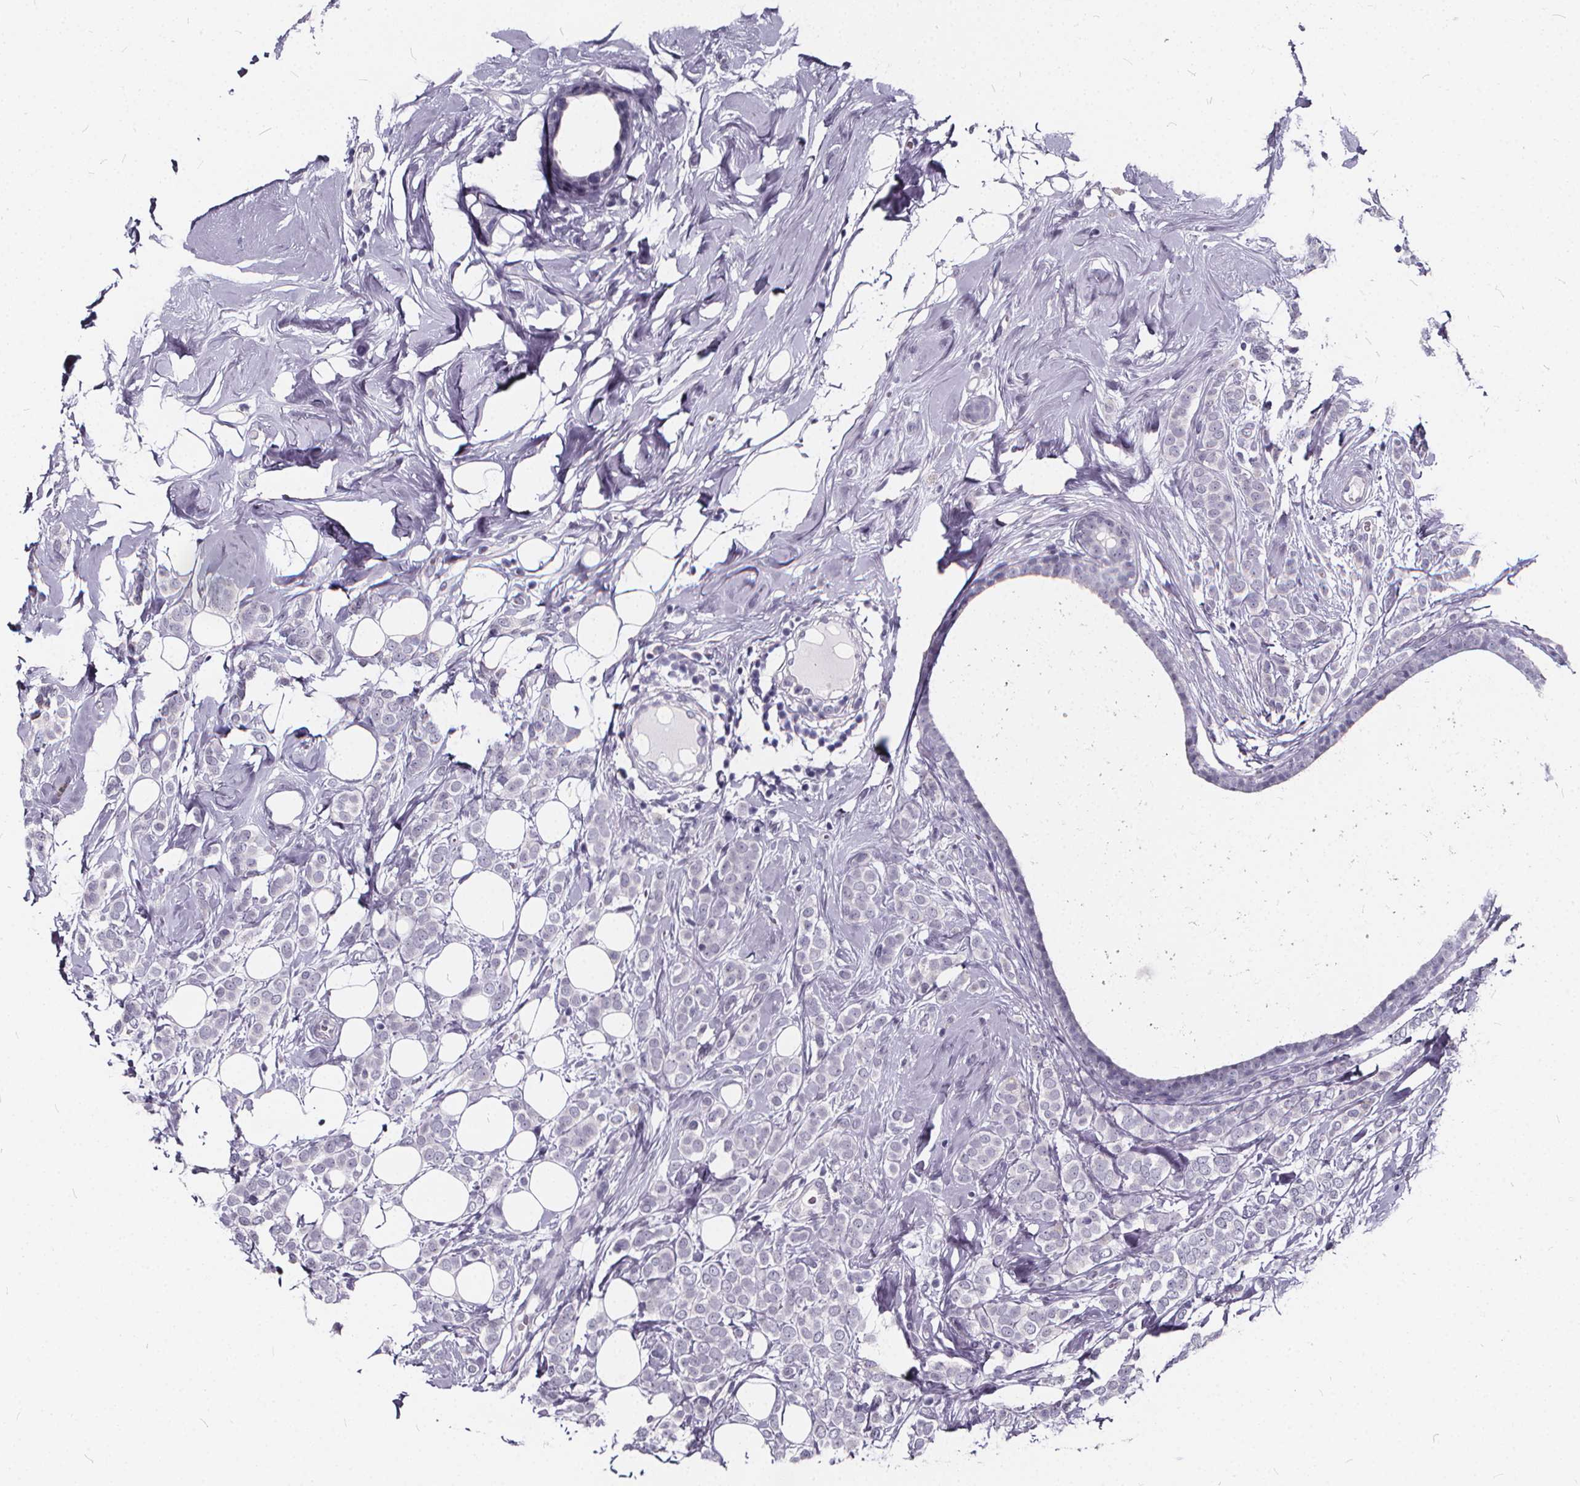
{"staining": {"intensity": "negative", "quantity": "none", "location": "none"}, "tissue": "breast cancer", "cell_type": "Tumor cells", "image_type": "cancer", "snomed": [{"axis": "morphology", "description": "Lobular carcinoma"}, {"axis": "topography", "description": "Breast"}], "caption": "Immunohistochemical staining of human lobular carcinoma (breast) displays no significant expression in tumor cells.", "gene": "SPEF2", "patient": {"sex": "female", "age": 49}}